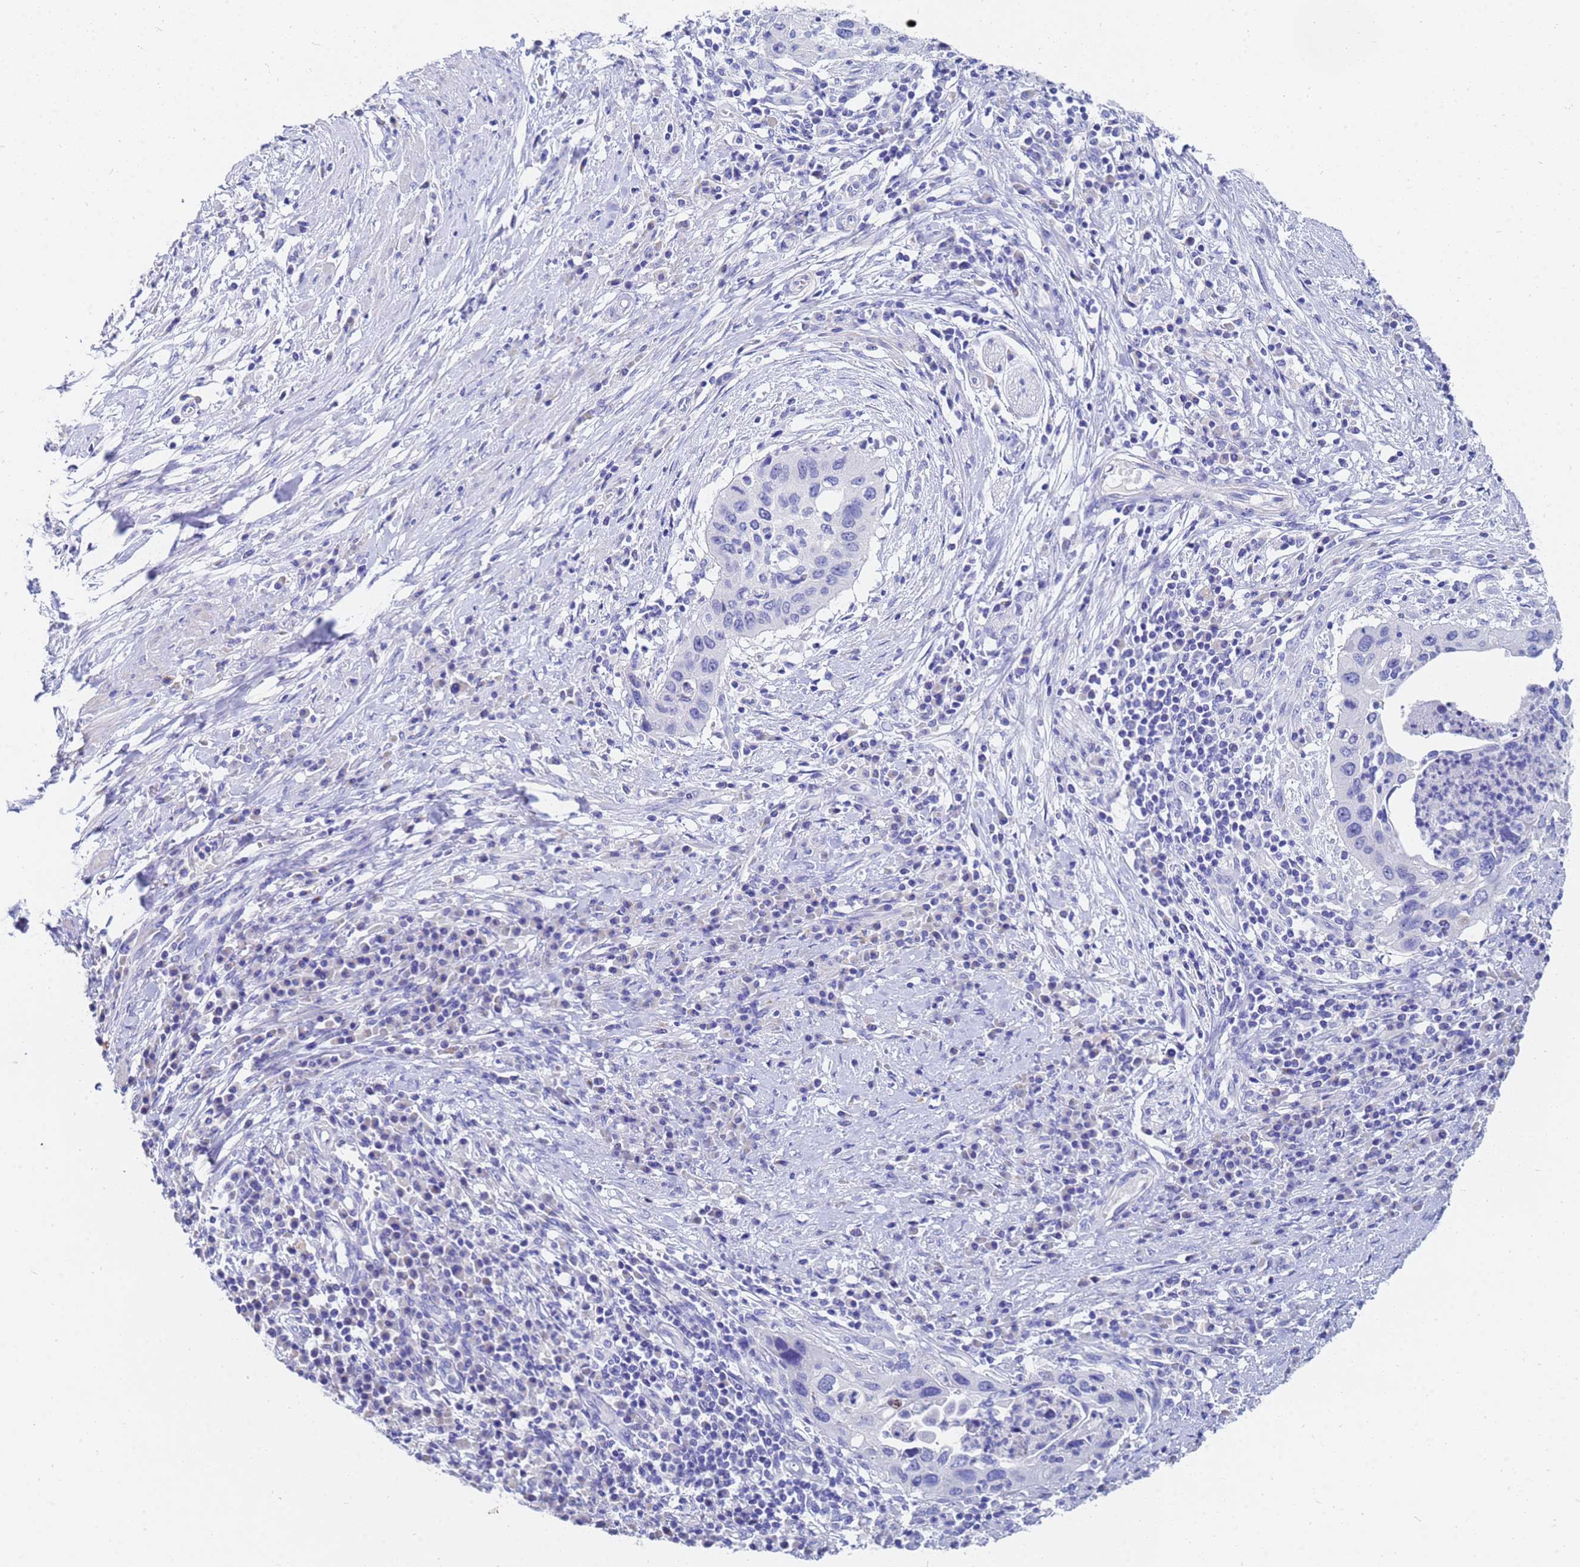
{"staining": {"intensity": "negative", "quantity": "none", "location": "none"}, "tissue": "cervical cancer", "cell_type": "Tumor cells", "image_type": "cancer", "snomed": [{"axis": "morphology", "description": "Squamous cell carcinoma, NOS"}, {"axis": "topography", "description": "Cervix"}], "caption": "Human cervical cancer stained for a protein using immunohistochemistry reveals no expression in tumor cells.", "gene": "C2orf72", "patient": {"sex": "female", "age": 38}}